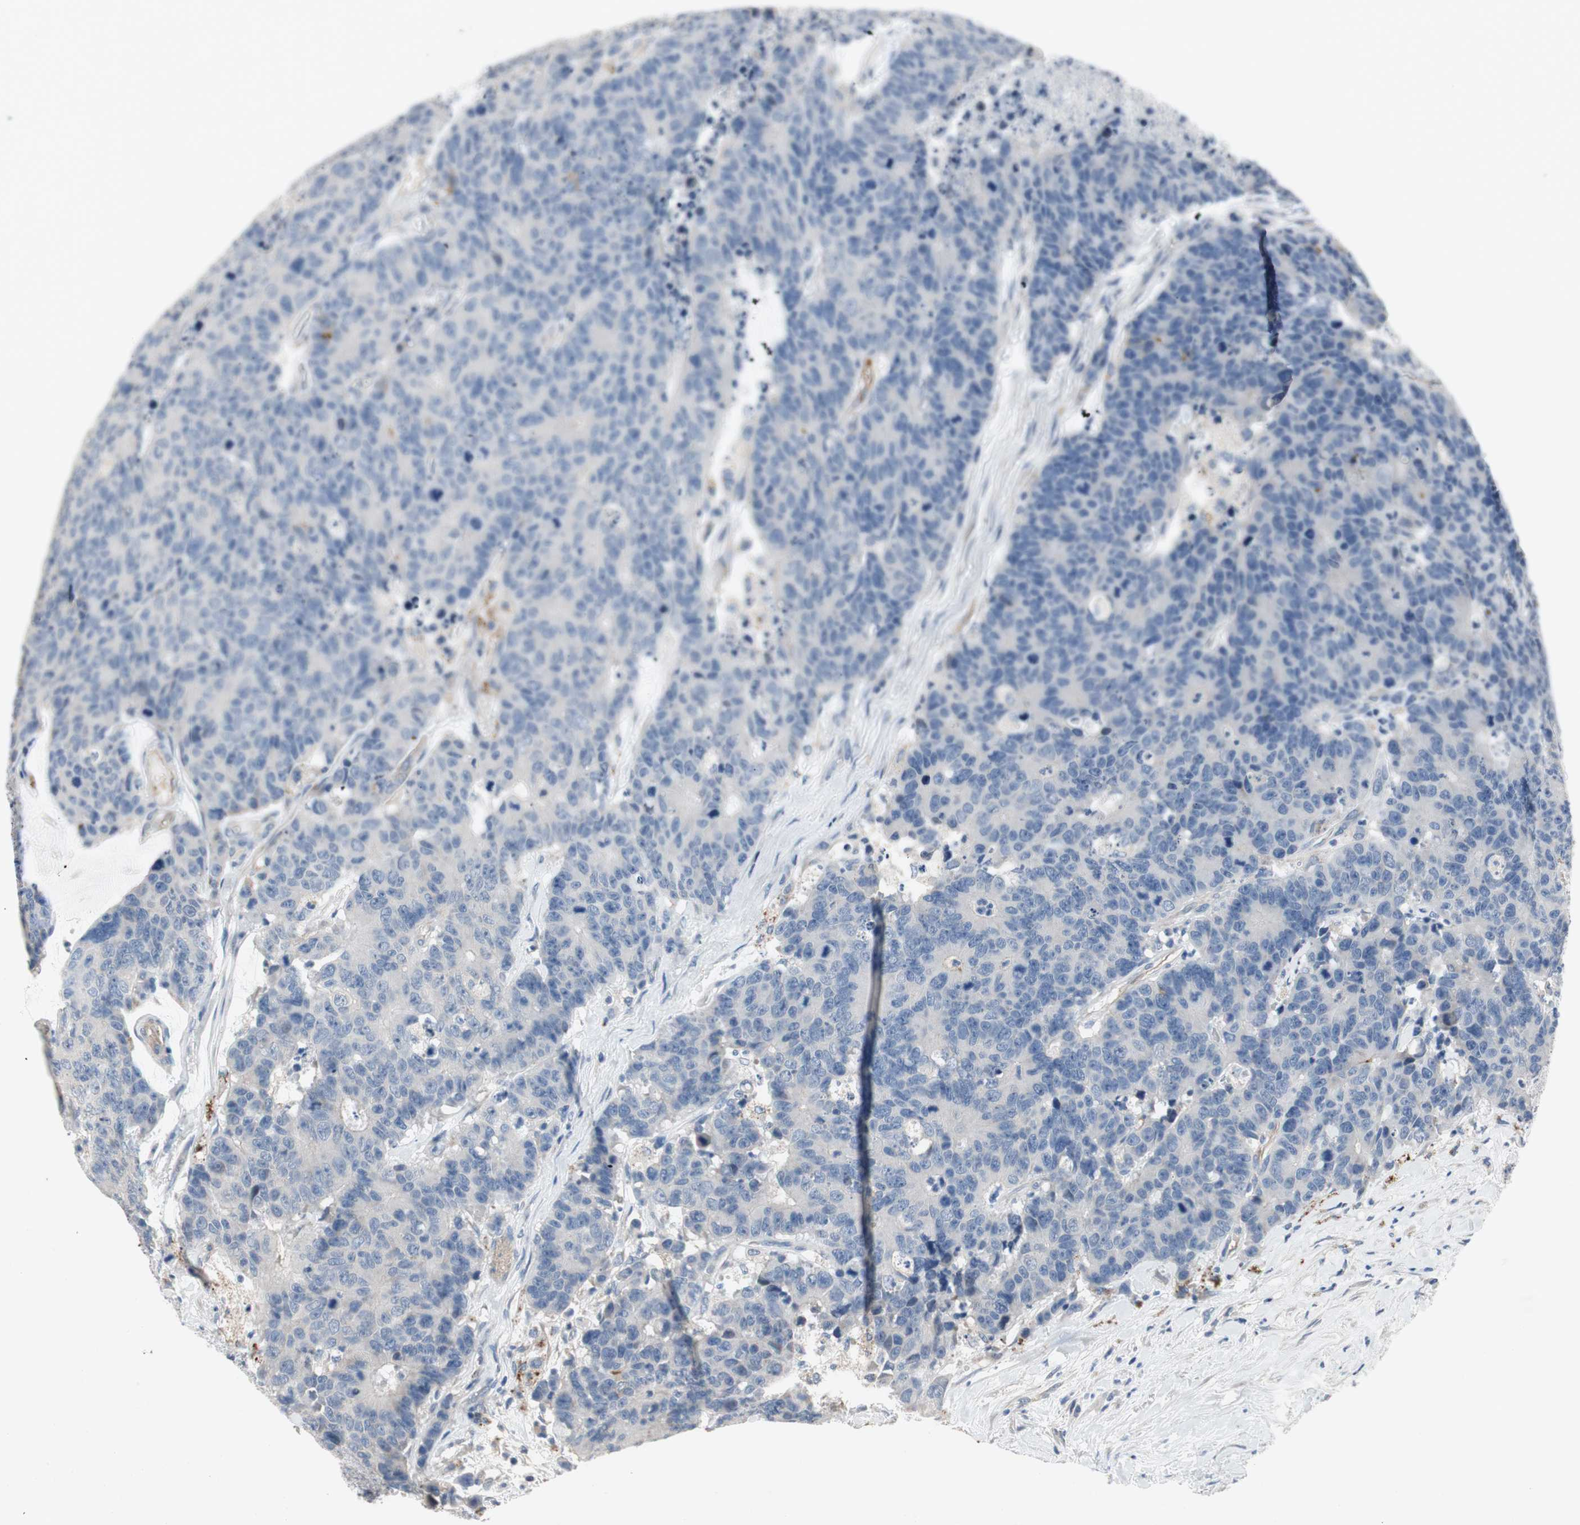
{"staining": {"intensity": "negative", "quantity": "none", "location": "none"}, "tissue": "colorectal cancer", "cell_type": "Tumor cells", "image_type": "cancer", "snomed": [{"axis": "morphology", "description": "Adenocarcinoma, NOS"}, {"axis": "topography", "description": "Colon"}], "caption": "This is a histopathology image of IHC staining of adenocarcinoma (colorectal), which shows no staining in tumor cells.", "gene": "ALPL", "patient": {"sex": "female", "age": 86}}